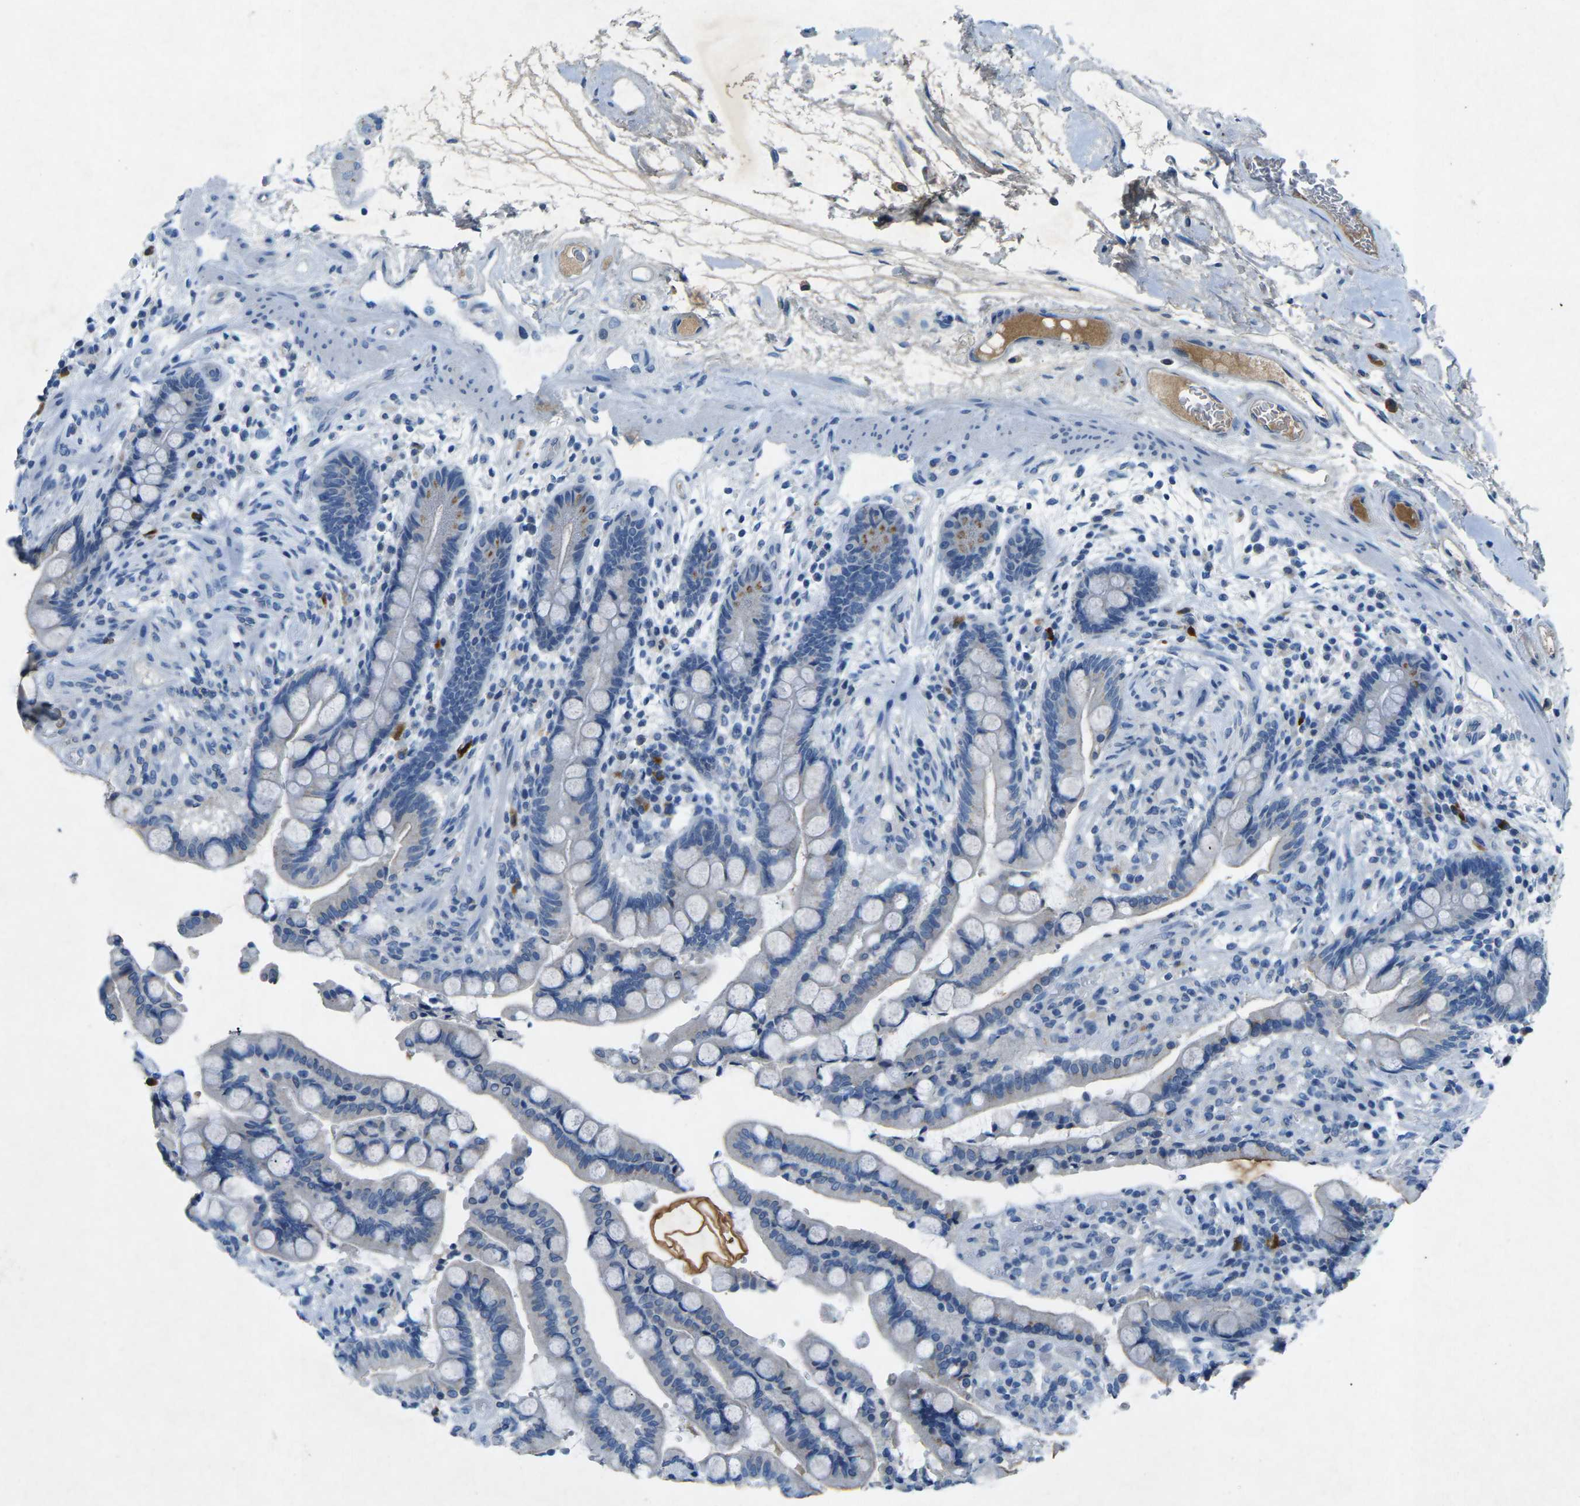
{"staining": {"intensity": "negative", "quantity": "none", "location": "none"}, "tissue": "colon", "cell_type": "Endothelial cells", "image_type": "normal", "snomed": [{"axis": "morphology", "description": "Normal tissue, NOS"}, {"axis": "topography", "description": "Colon"}], "caption": "Immunohistochemical staining of normal human colon demonstrates no significant positivity in endothelial cells.", "gene": "PLG", "patient": {"sex": "male", "age": 73}}